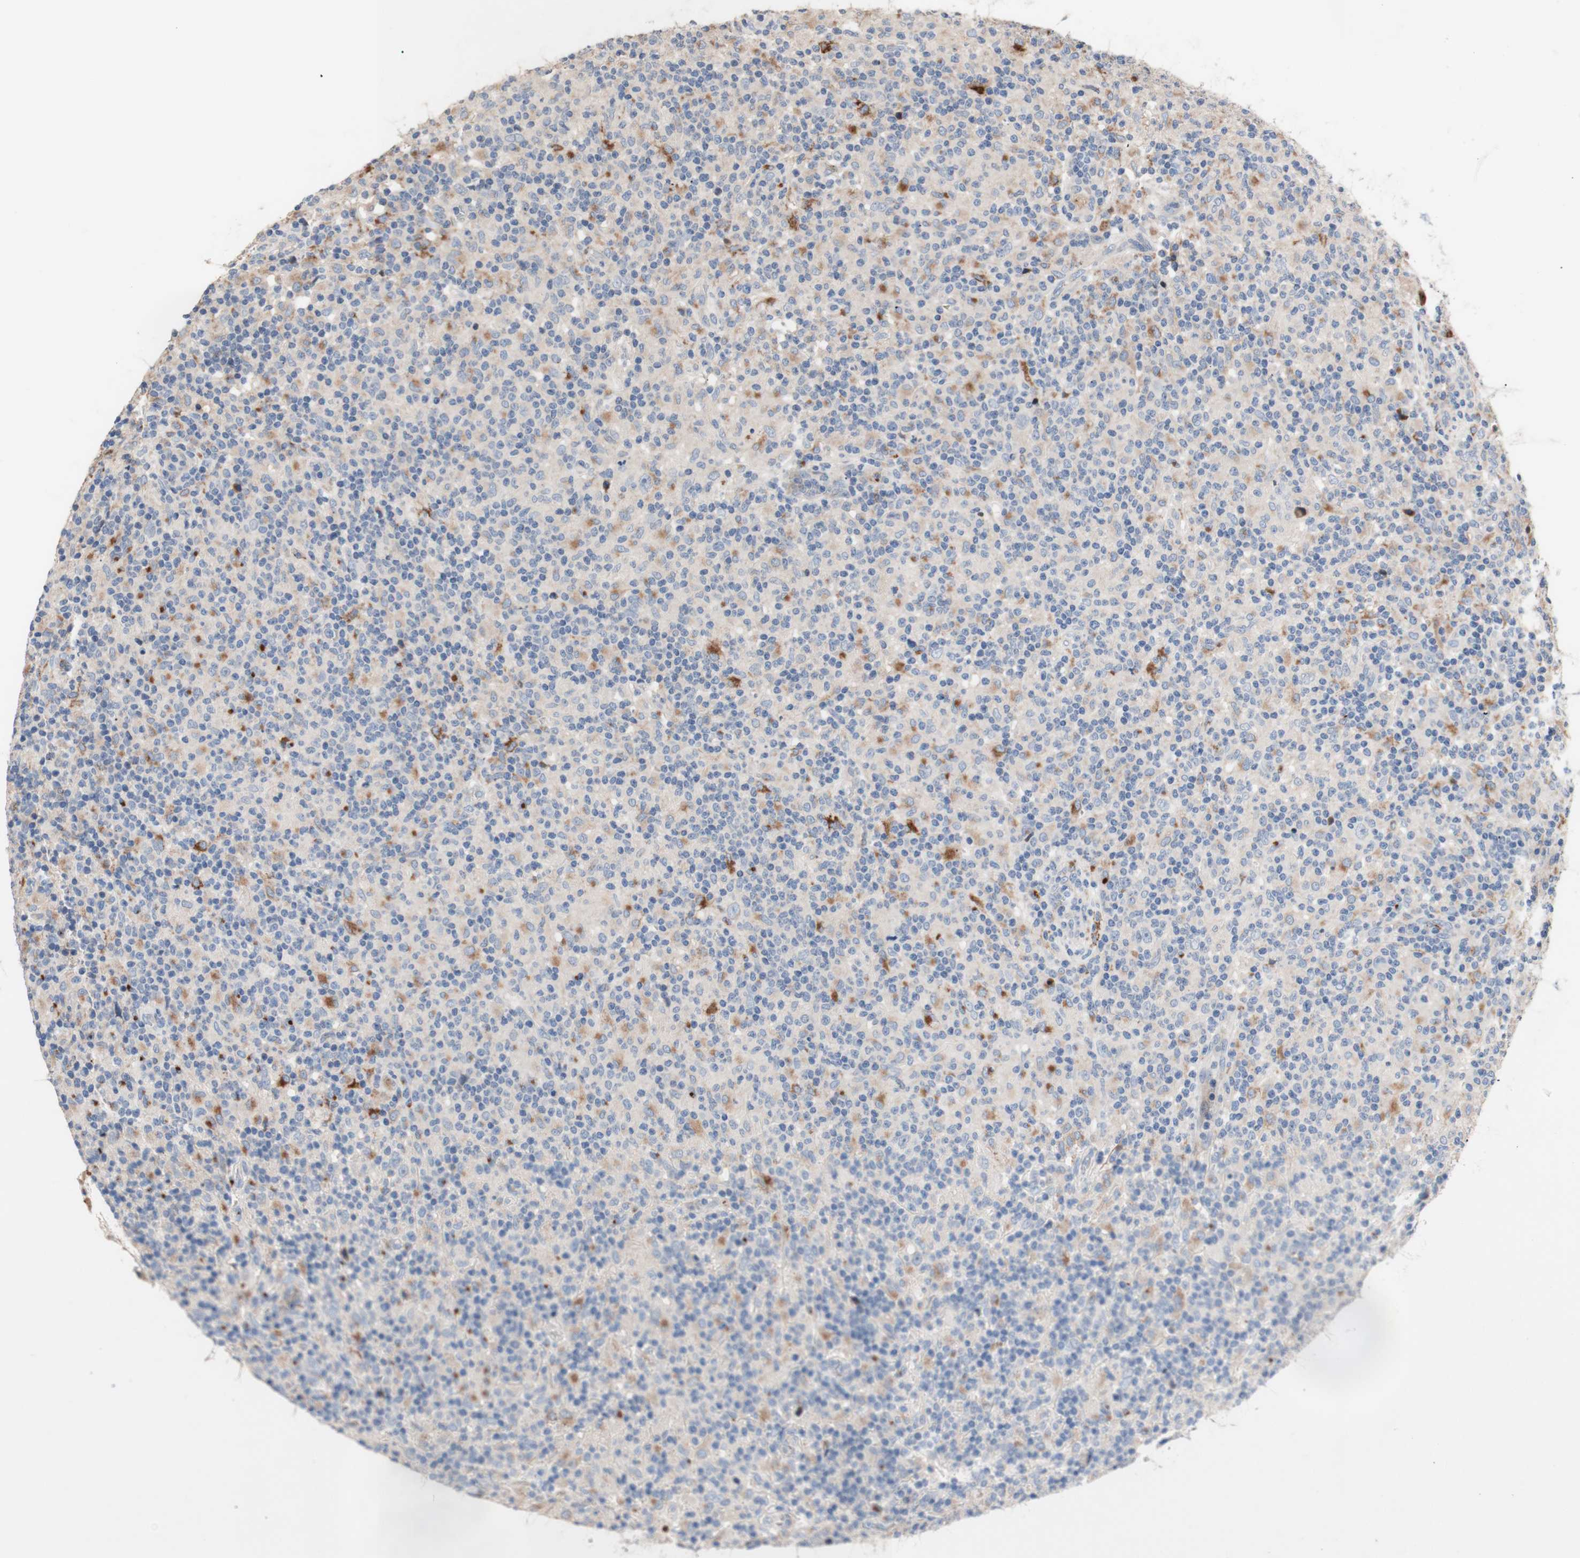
{"staining": {"intensity": "moderate", "quantity": "<25%", "location": "cytoplasmic/membranous"}, "tissue": "lymphoma", "cell_type": "Tumor cells", "image_type": "cancer", "snomed": [{"axis": "morphology", "description": "Hodgkin's disease, NOS"}, {"axis": "topography", "description": "Lymph node"}], "caption": "Immunohistochemical staining of human Hodgkin's disease exhibits low levels of moderate cytoplasmic/membranous protein expression in approximately <25% of tumor cells.", "gene": "CDON", "patient": {"sex": "male", "age": 70}}